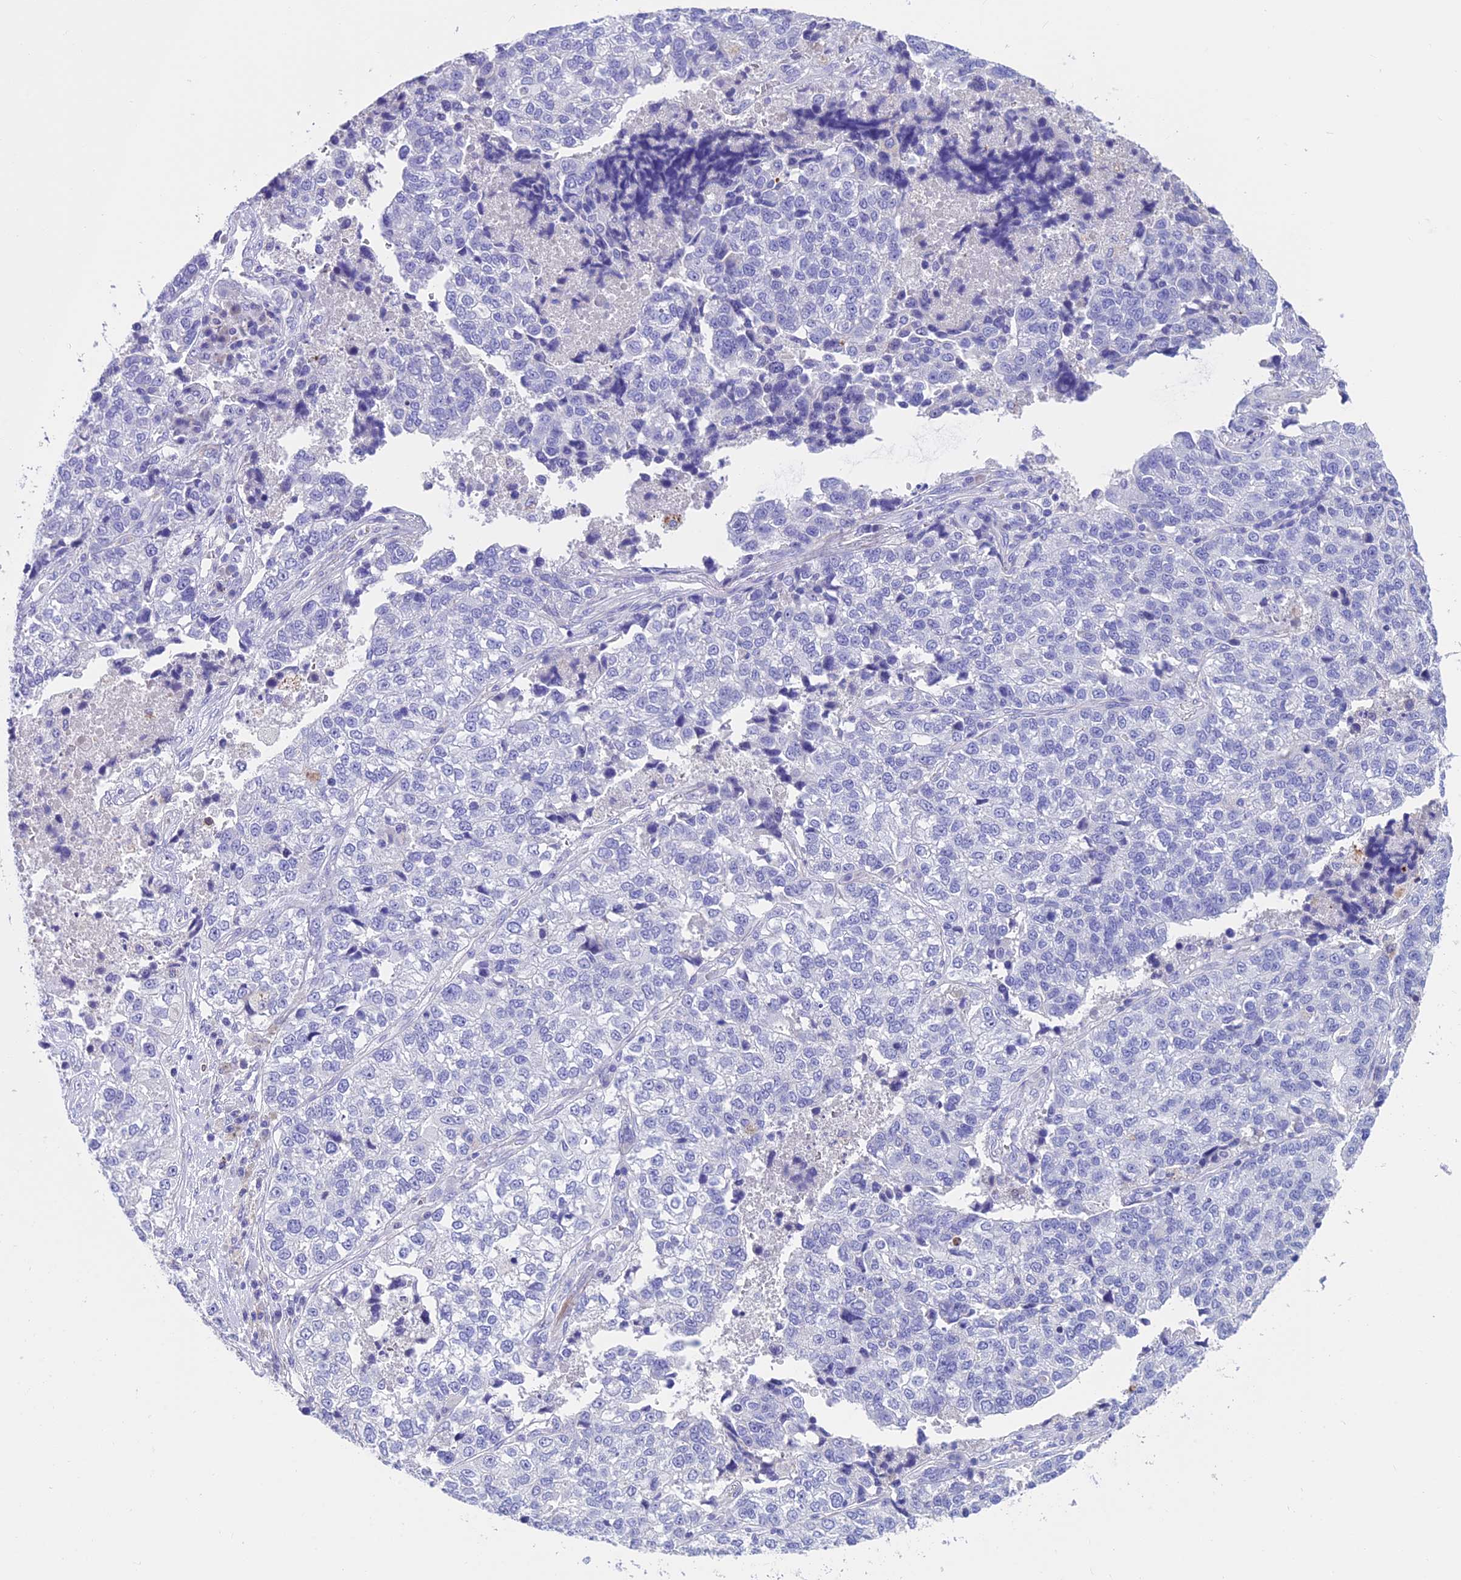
{"staining": {"intensity": "negative", "quantity": "none", "location": "none"}, "tissue": "lung cancer", "cell_type": "Tumor cells", "image_type": "cancer", "snomed": [{"axis": "morphology", "description": "Adenocarcinoma, NOS"}, {"axis": "topography", "description": "Lung"}], "caption": "A high-resolution photomicrograph shows immunohistochemistry (IHC) staining of lung adenocarcinoma, which reveals no significant expression in tumor cells.", "gene": "GNG11", "patient": {"sex": "male", "age": 49}}